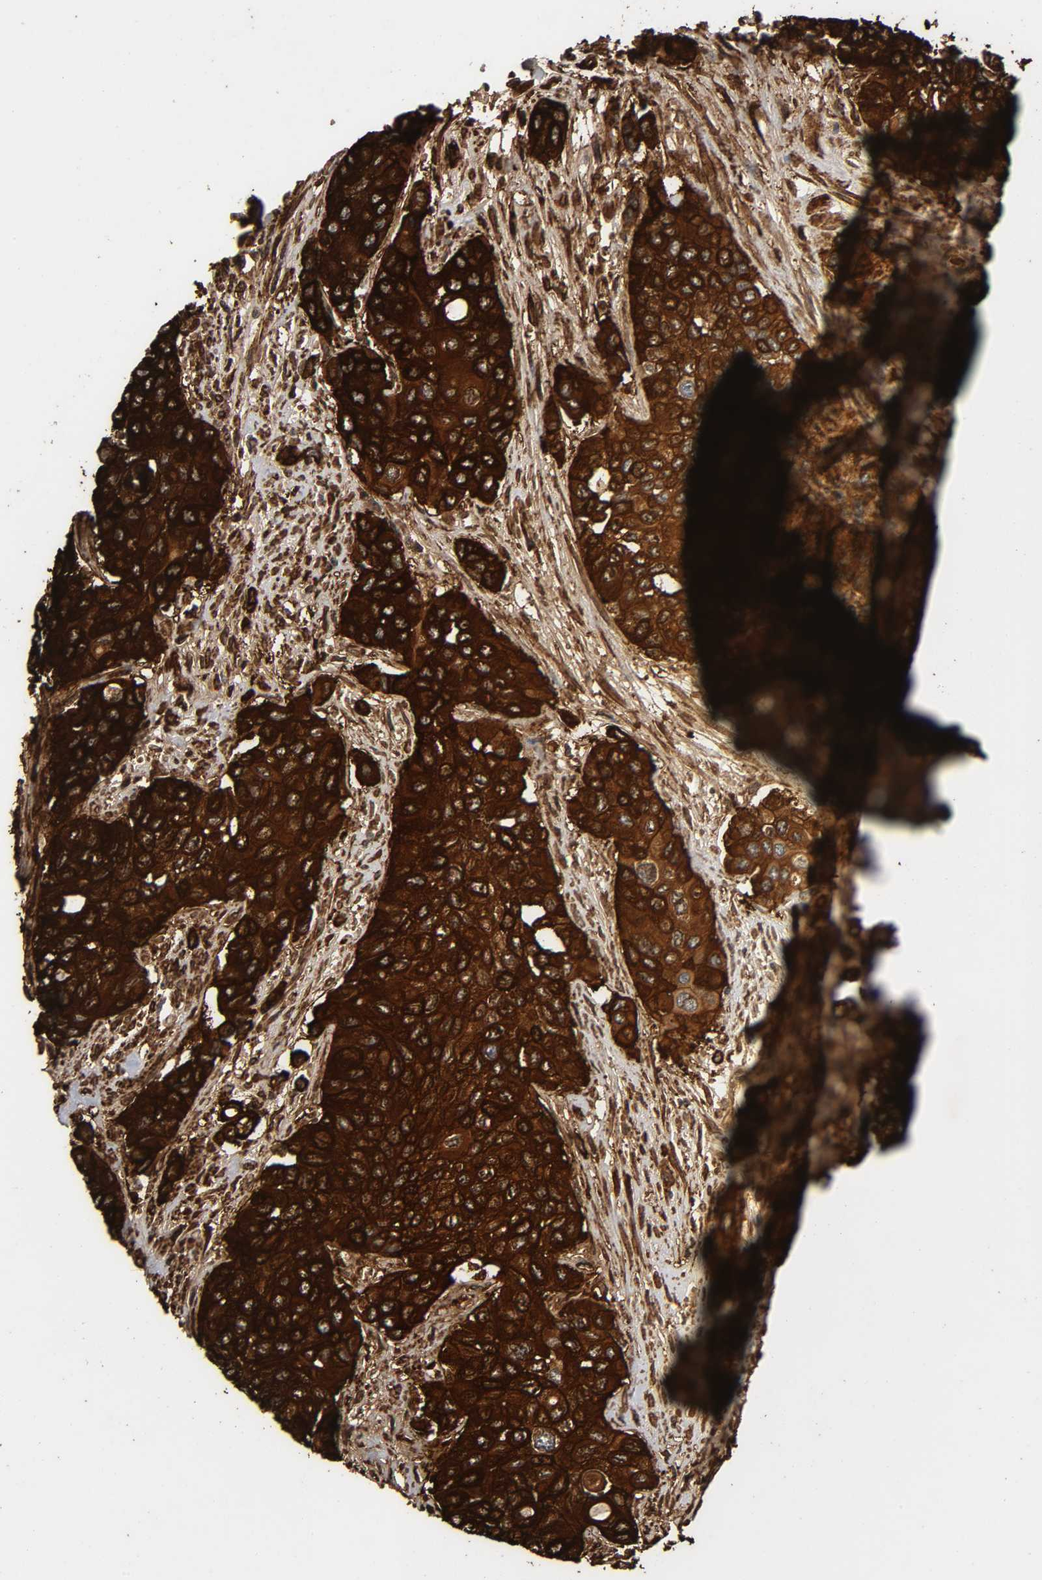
{"staining": {"intensity": "strong", "quantity": ">75%", "location": "cytoplasmic/membranous"}, "tissue": "urothelial cancer", "cell_type": "Tumor cells", "image_type": "cancer", "snomed": [{"axis": "morphology", "description": "Urothelial carcinoma, High grade"}, {"axis": "topography", "description": "Urinary bladder"}], "caption": "Immunohistochemical staining of human urothelial cancer shows strong cytoplasmic/membranous protein expression in about >75% of tumor cells. Immunohistochemistry stains the protein of interest in brown and the nuclei are stained blue.", "gene": "AHNAK2", "patient": {"sex": "female", "age": 56}}